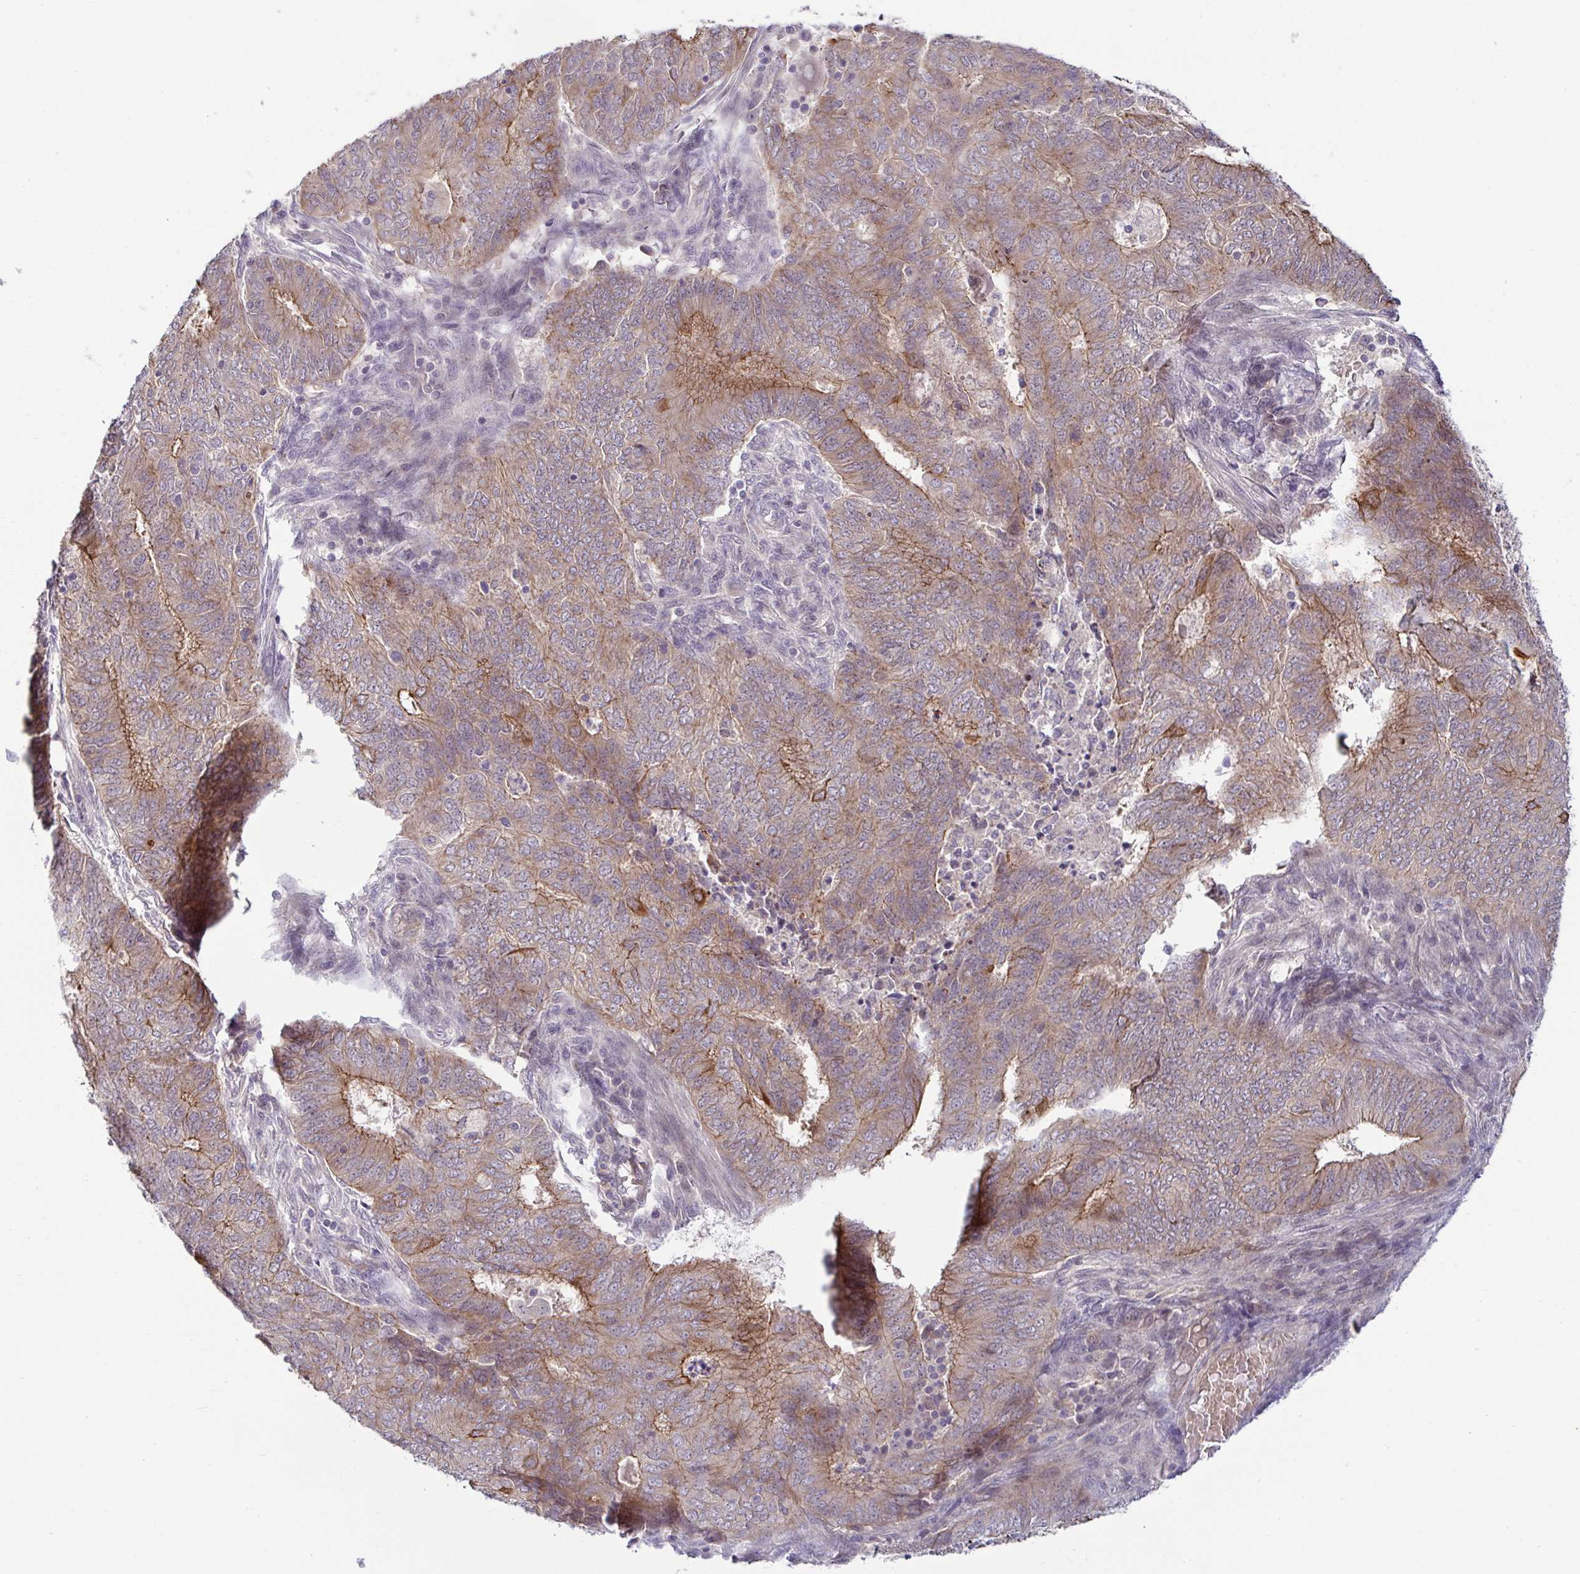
{"staining": {"intensity": "moderate", "quantity": ">75%", "location": "cytoplasmic/membranous"}, "tissue": "endometrial cancer", "cell_type": "Tumor cells", "image_type": "cancer", "snomed": [{"axis": "morphology", "description": "Adenocarcinoma, NOS"}, {"axis": "topography", "description": "Endometrium"}], "caption": "A medium amount of moderate cytoplasmic/membranous positivity is identified in approximately >75% of tumor cells in endometrial cancer (adenocarcinoma) tissue.", "gene": "GSTM1", "patient": {"sex": "female", "age": 62}}